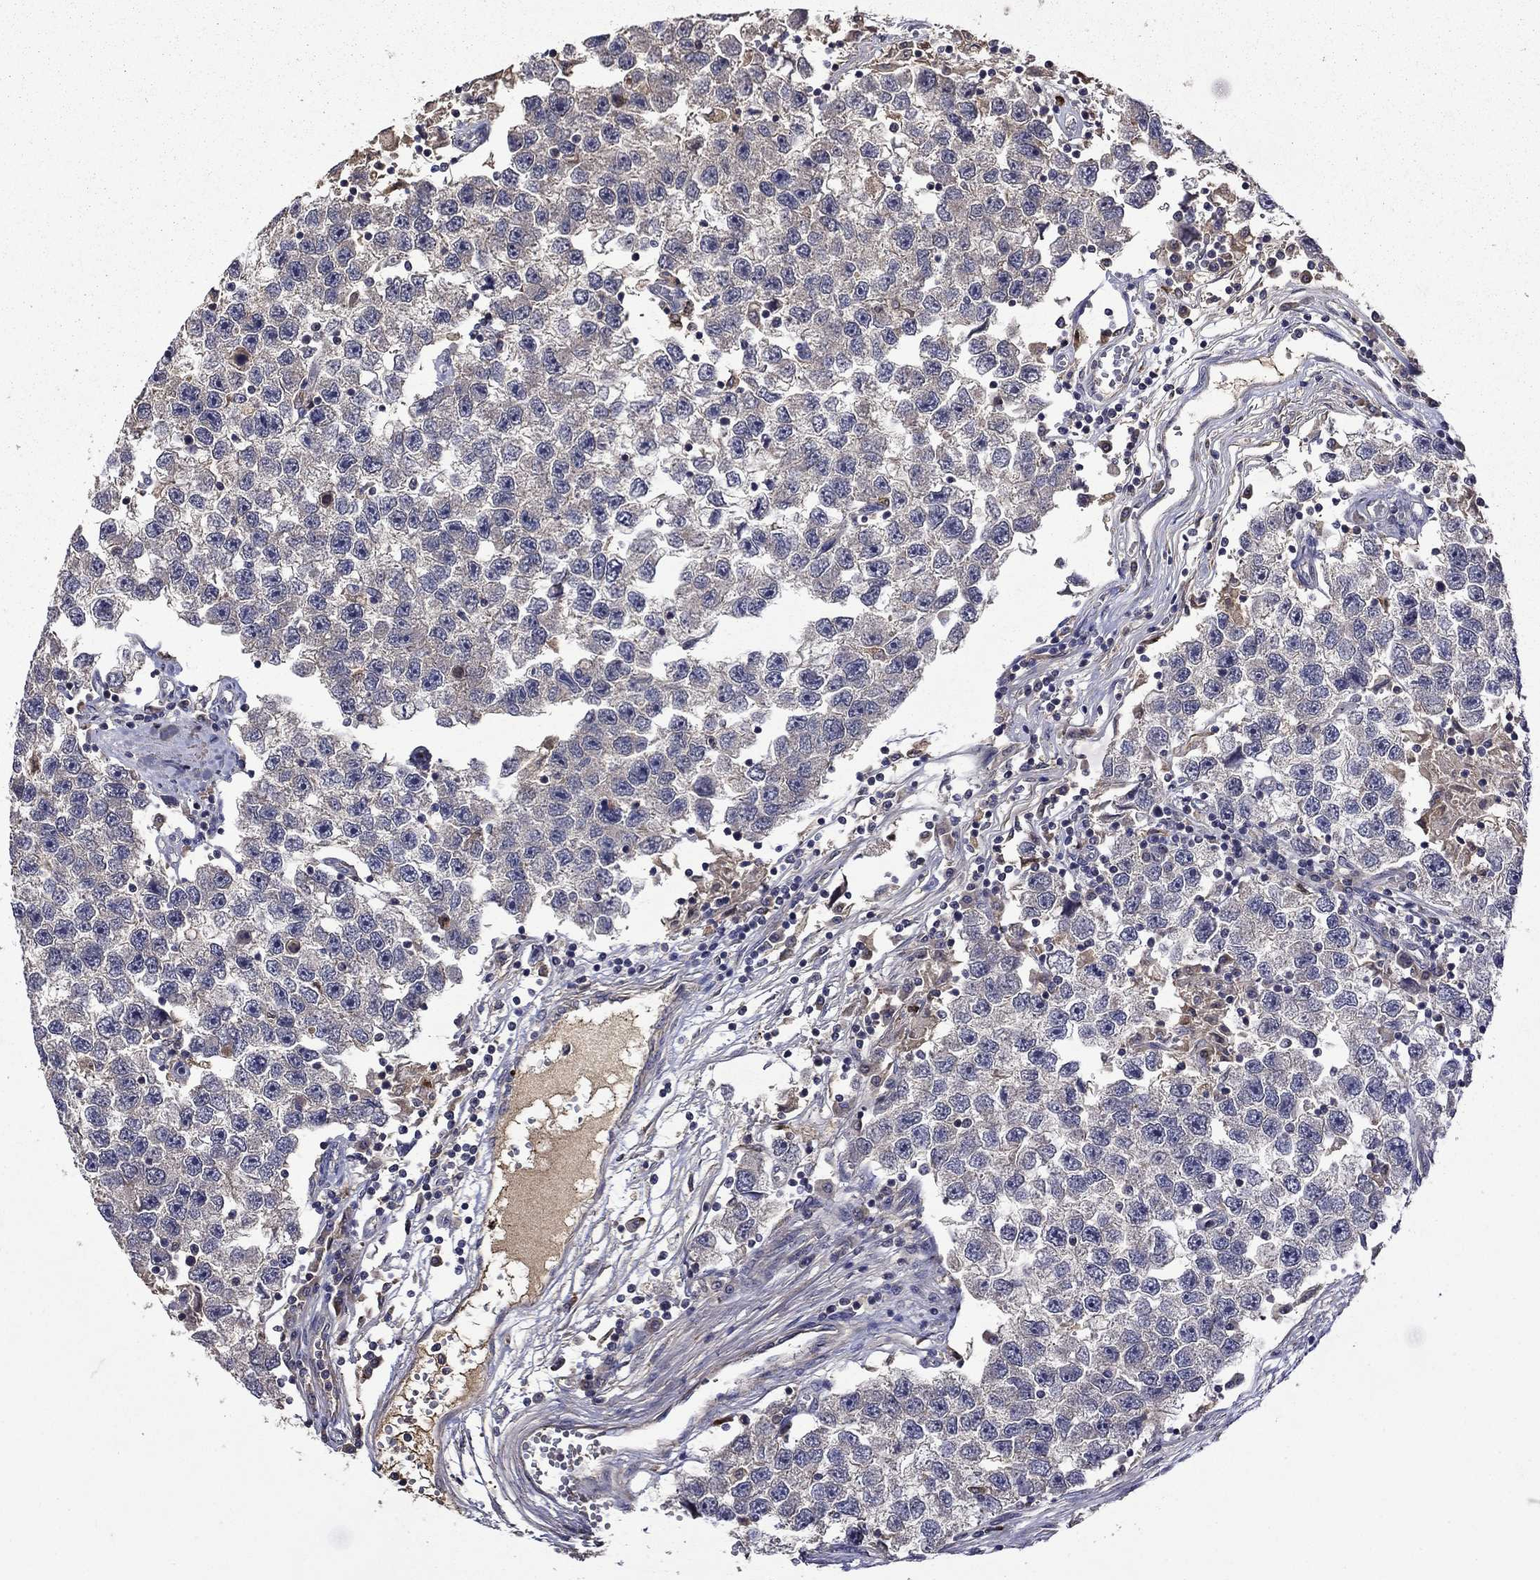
{"staining": {"intensity": "negative", "quantity": "none", "location": "none"}, "tissue": "testis cancer", "cell_type": "Tumor cells", "image_type": "cancer", "snomed": [{"axis": "morphology", "description": "Seminoma, NOS"}, {"axis": "topography", "description": "Testis"}], "caption": "Testis seminoma was stained to show a protein in brown. There is no significant positivity in tumor cells.", "gene": "SATB1", "patient": {"sex": "male", "age": 26}}